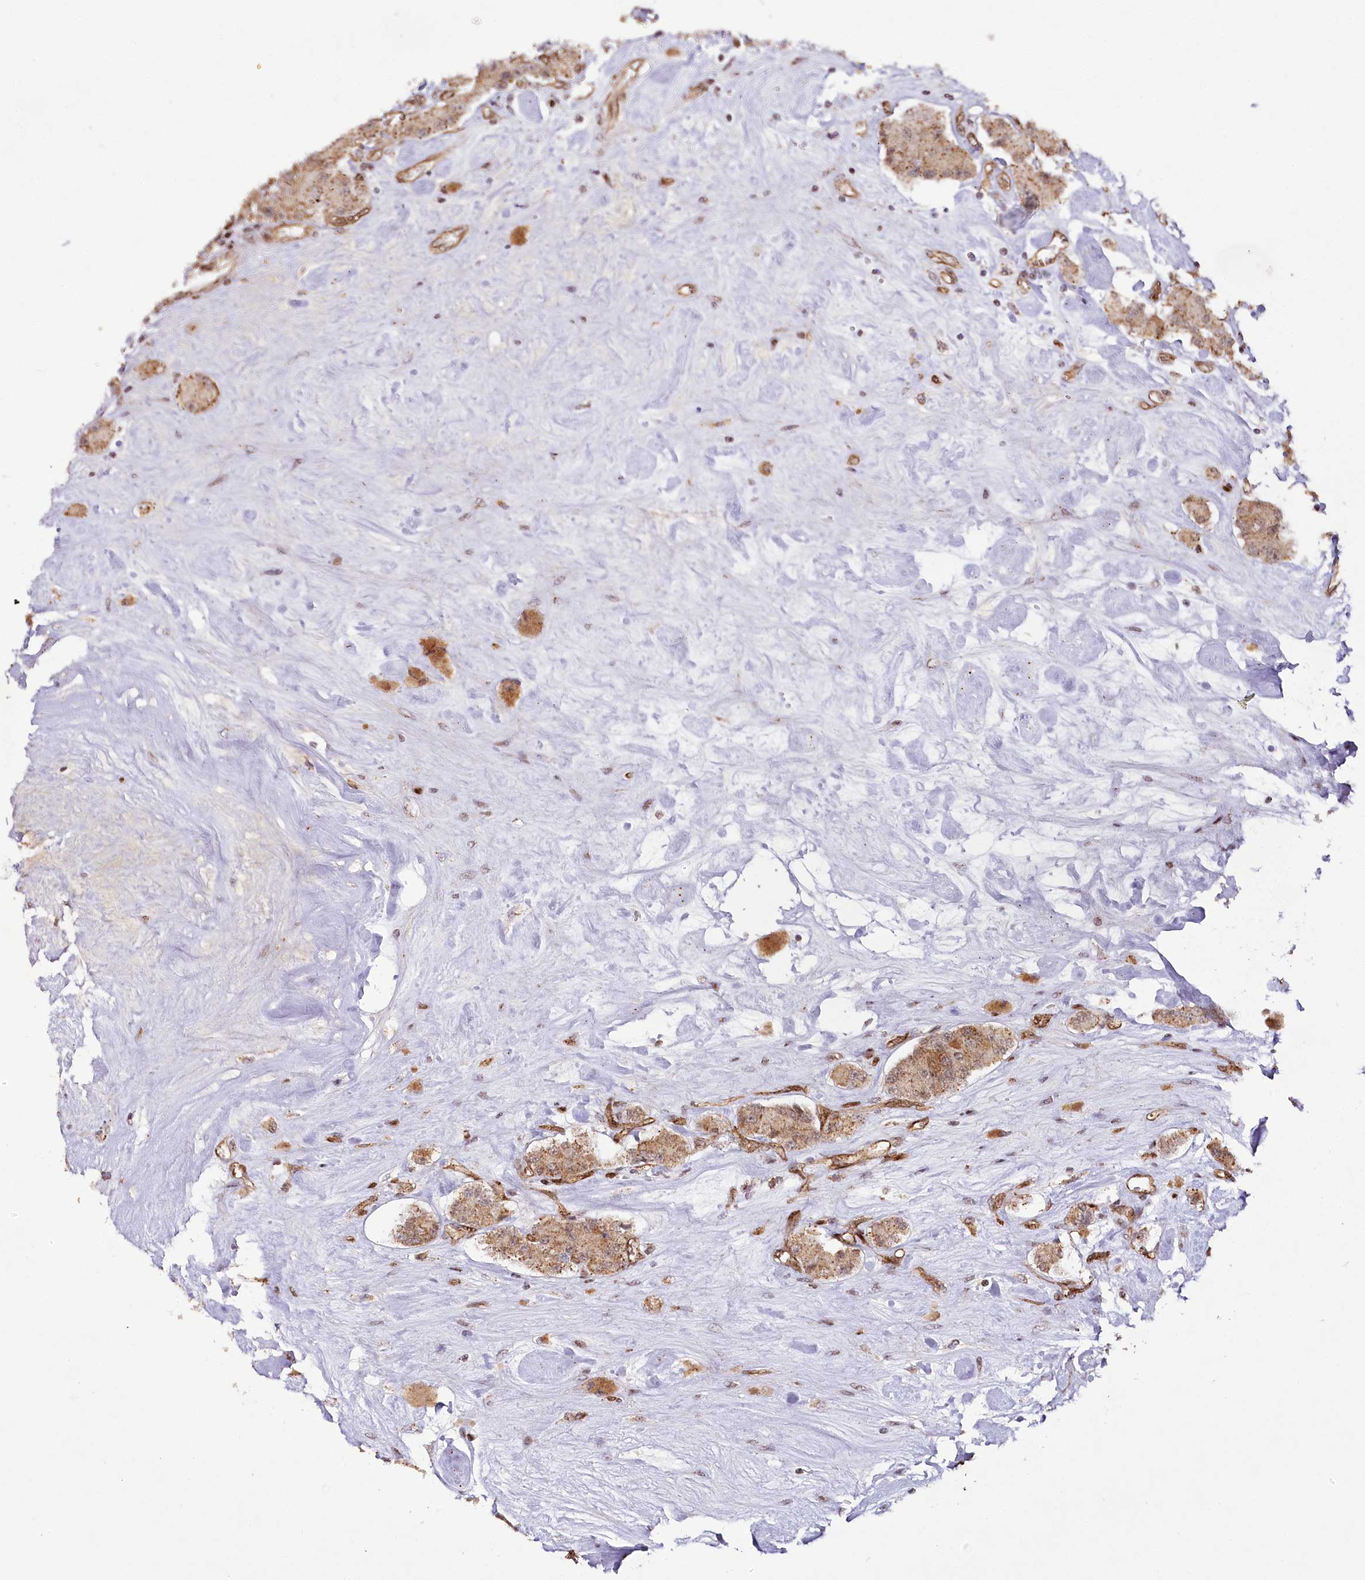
{"staining": {"intensity": "moderate", "quantity": ">75%", "location": "cytoplasmic/membranous"}, "tissue": "carcinoid", "cell_type": "Tumor cells", "image_type": "cancer", "snomed": [{"axis": "morphology", "description": "Carcinoid, malignant, NOS"}, {"axis": "topography", "description": "Pancreas"}], "caption": "Malignant carcinoid stained with immunohistochemistry (IHC) exhibits moderate cytoplasmic/membranous staining in about >75% of tumor cells.", "gene": "COPG1", "patient": {"sex": "male", "age": 41}}